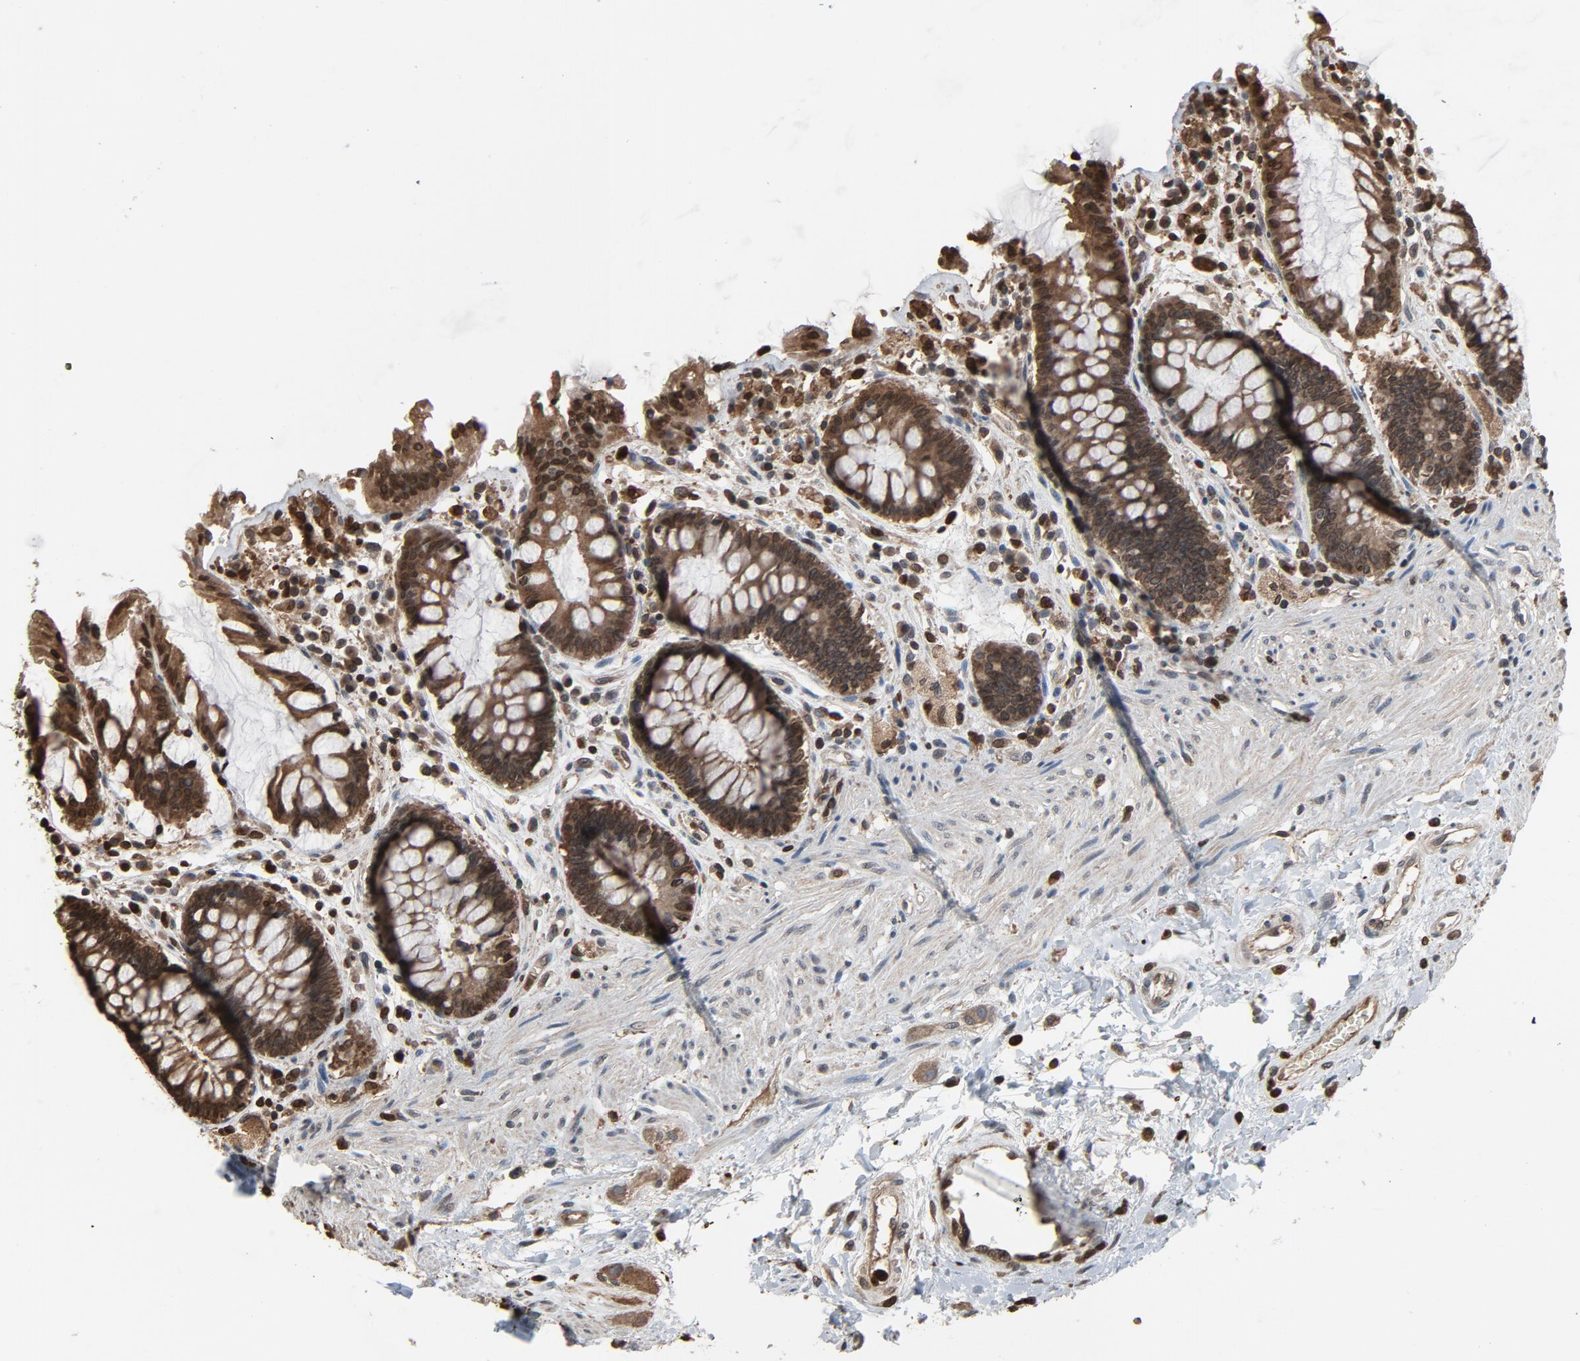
{"staining": {"intensity": "weak", "quantity": "25%-75%", "location": "cytoplasmic/membranous,nuclear"}, "tissue": "rectum", "cell_type": "Glandular cells", "image_type": "normal", "snomed": [{"axis": "morphology", "description": "Normal tissue, NOS"}, {"axis": "topography", "description": "Rectum"}], "caption": "Human rectum stained with a protein marker shows weak staining in glandular cells.", "gene": "UBE2D1", "patient": {"sex": "female", "age": 46}}